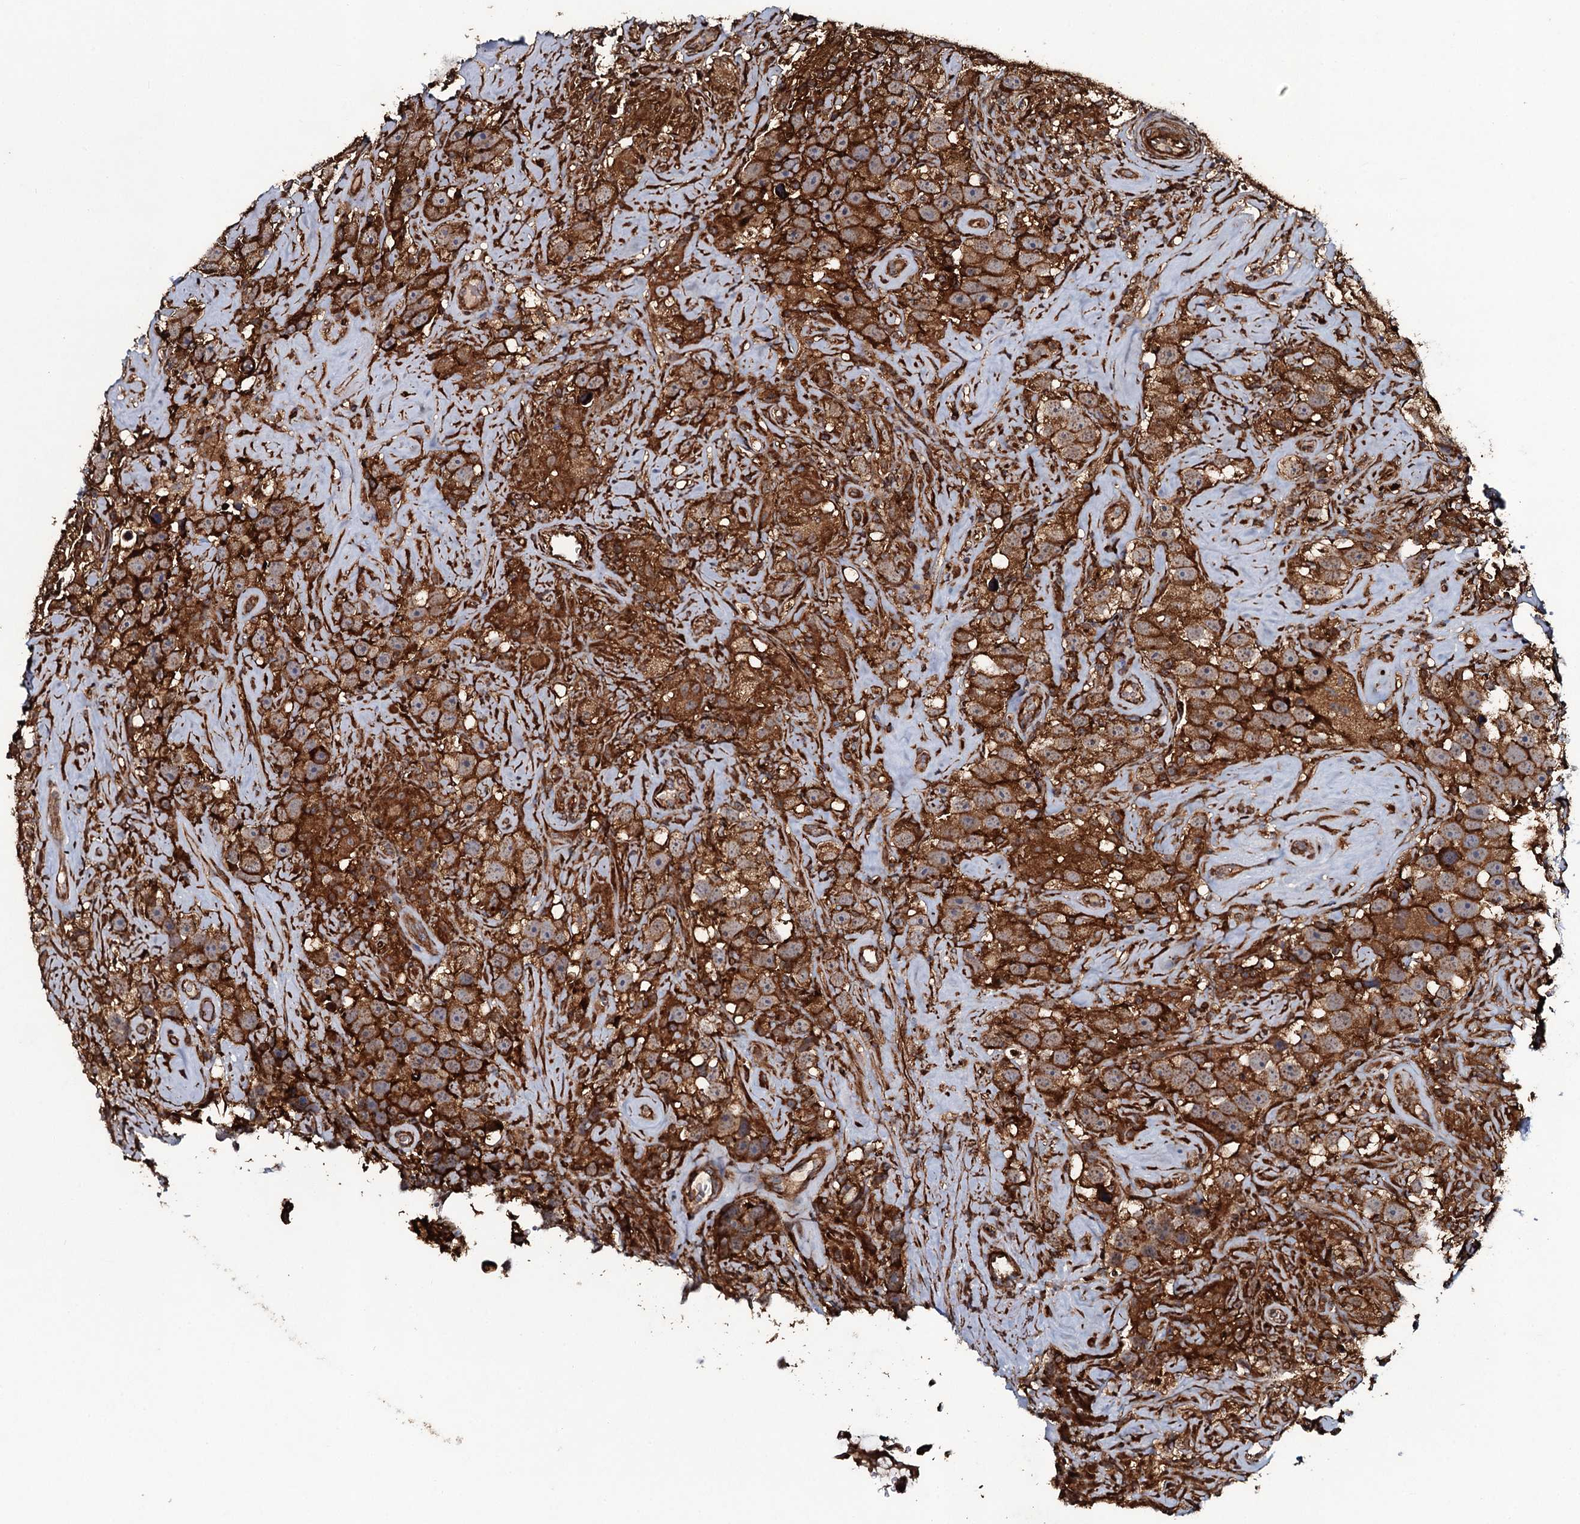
{"staining": {"intensity": "strong", "quantity": ">75%", "location": "cytoplasmic/membranous"}, "tissue": "testis cancer", "cell_type": "Tumor cells", "image_type": "cancer", "snomed": [{"axis": "morphology", "description": "Seminoma, NOS"}, {"axis": "topography", "description": "Testis"}], "caption": "Immunohistochemistry (IHC) histopathology image of human testis cancer (seminoma) stained for a protein (brown), which shows high levels of strong cytoplasmic/membranous positivity in about >75% of tumor cells.", "gene": "VWA8", "patient": {"sex": "male", "age": 49}}